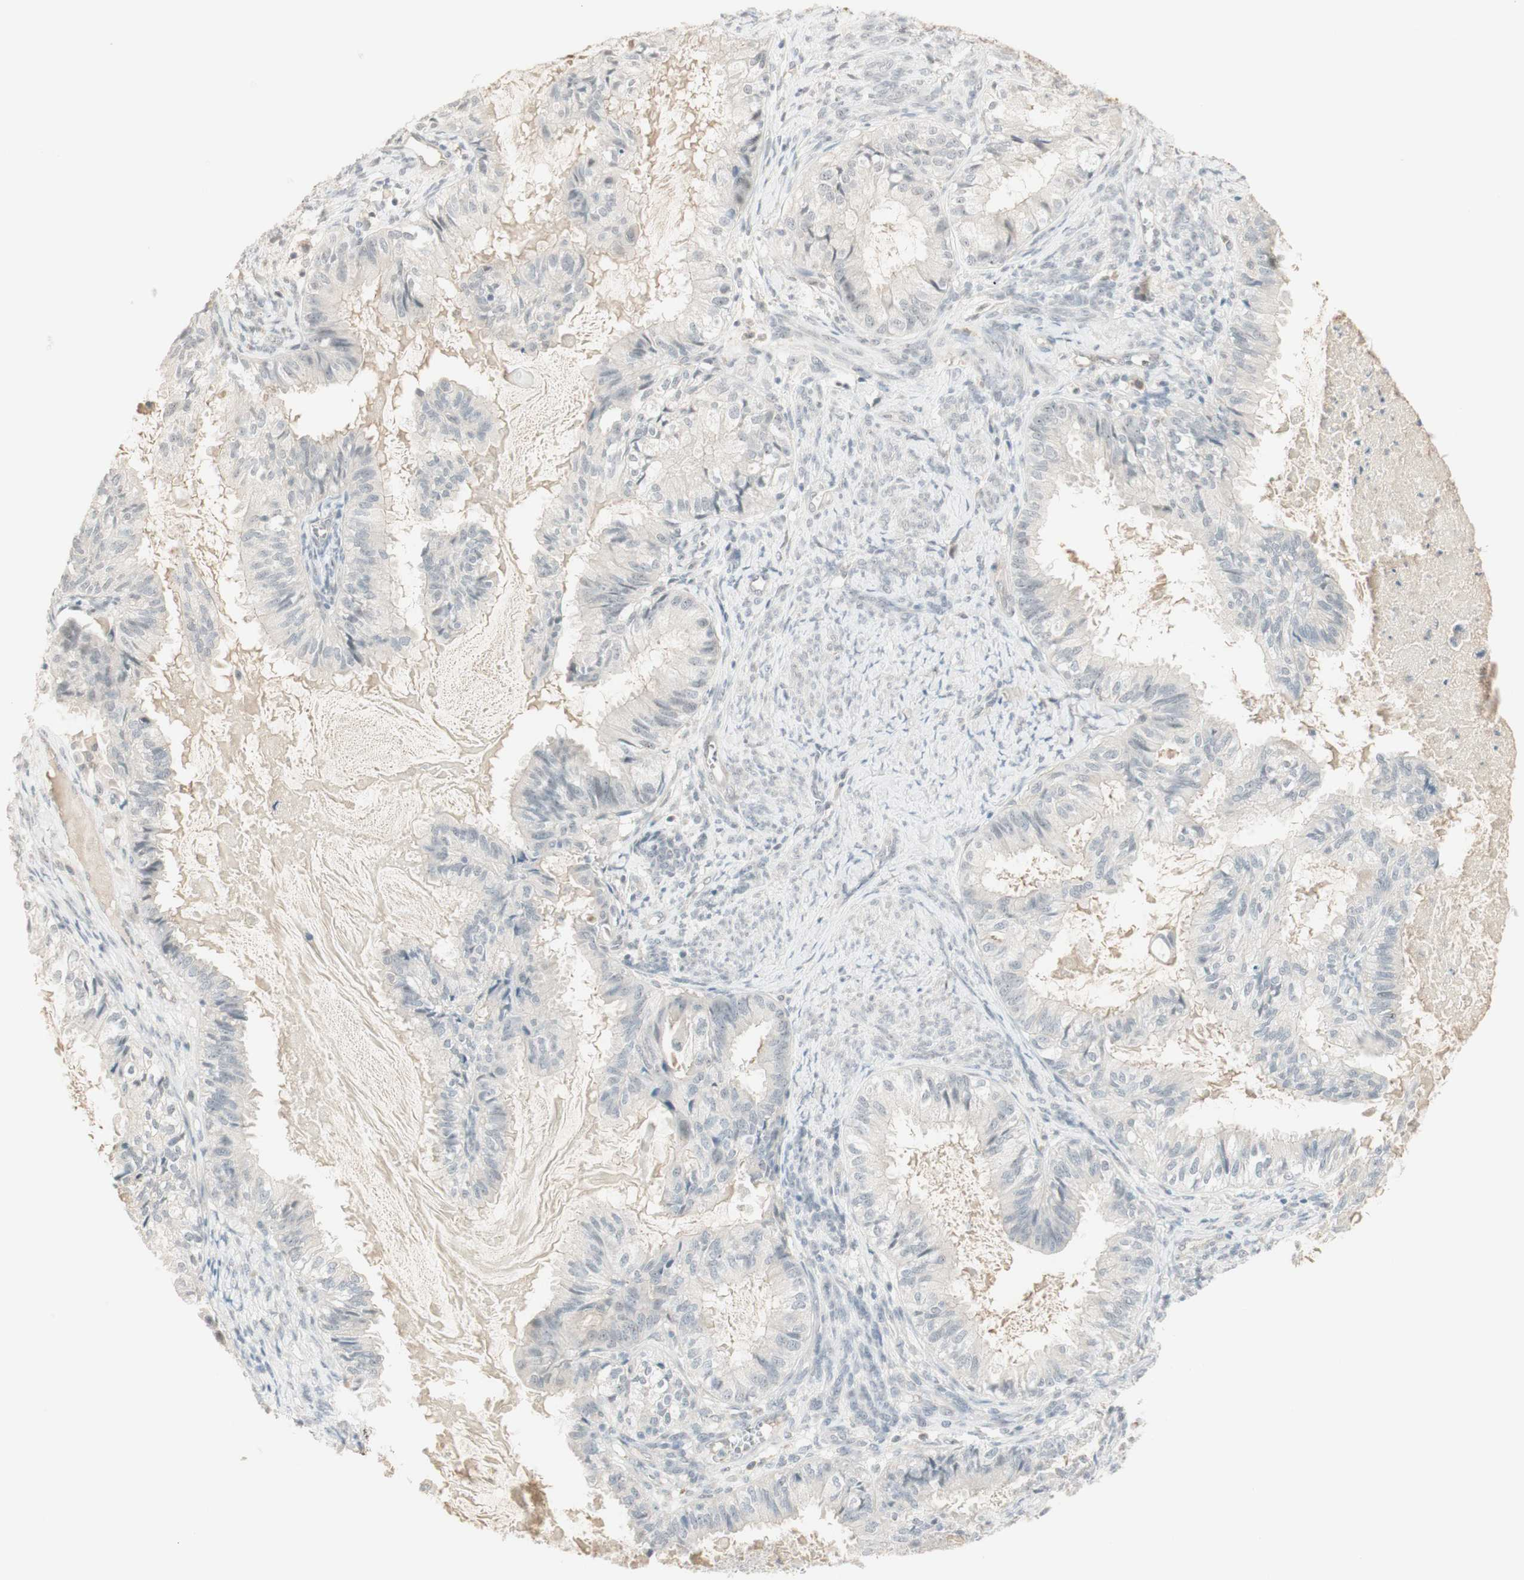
{"staining": {"intensity": "negative", "quantity": "none", "location": "none"}, "tissue": "cervical cancer", "cell_type": "Tumor cells", "image_type": "cancer", "snomed": [{"axis": "morphology", "description": "Normal tissue, NOS"}, {"axis": "morphology", "description": "Adenocarcinoma, NOS"}, {"axis": "topography", "description": "Cervix"}, {"axis": "topography", "description": "Endometrium"}], "caption": "Tumor cells are negative for protein expression in human cervical adenocarcinoma.", "gene": "PLCD4", "patient": {"sex": "female", "age": 86}}